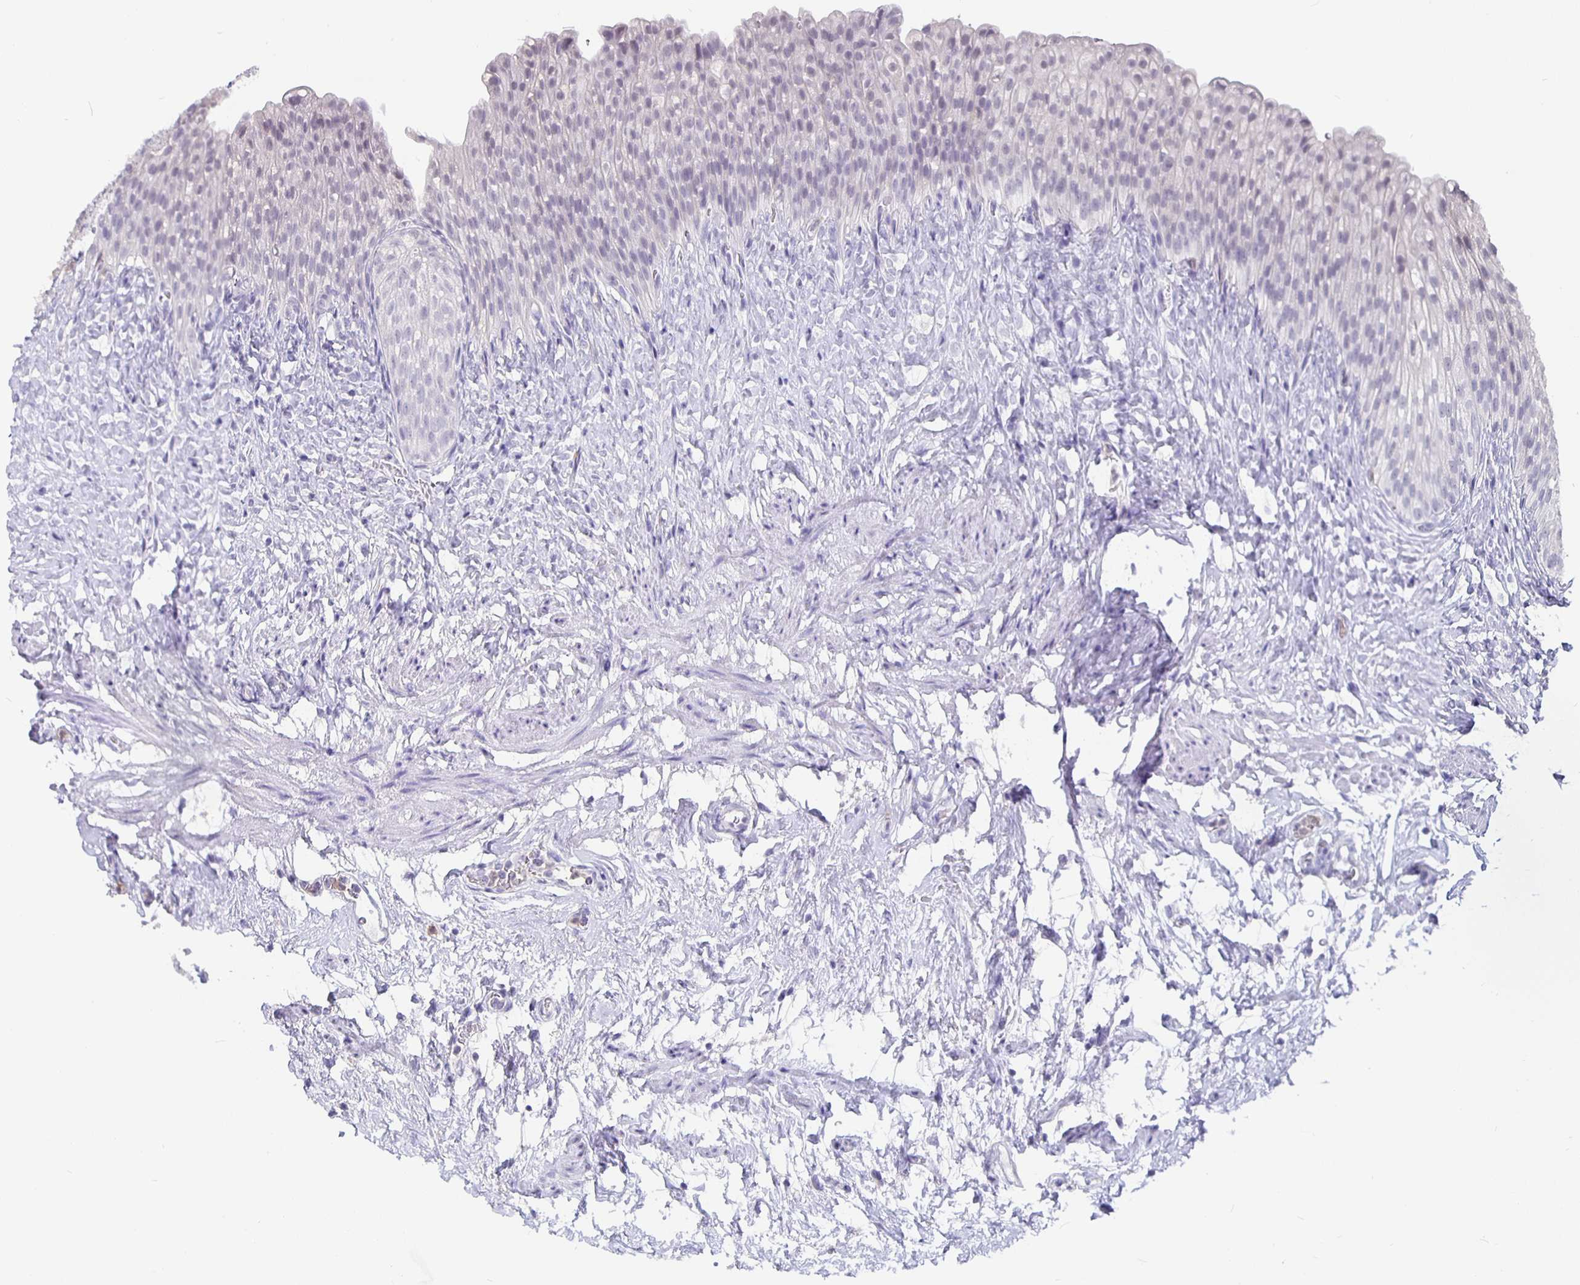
{"staining": {"intensity": "negative", "quantity": "none", "location": "none"}, "tissue": "urinary bladder", "cell_type": "Urothelial cells", "image_type": "normal", "snomed": [{"axis": "morphology", "description": "Normal tissue, NOS"}, {"axis": "topography", "description": "Urinary bladder"}, {"axis": "topography", "description": "Prostate"}], "caption": "Immunohistochemical staining of unremarkable urinary bladder reveals no significant staining in urothelial cells.", "gene": "GPX4", "patient": {"sex": "male", "age": 76}}